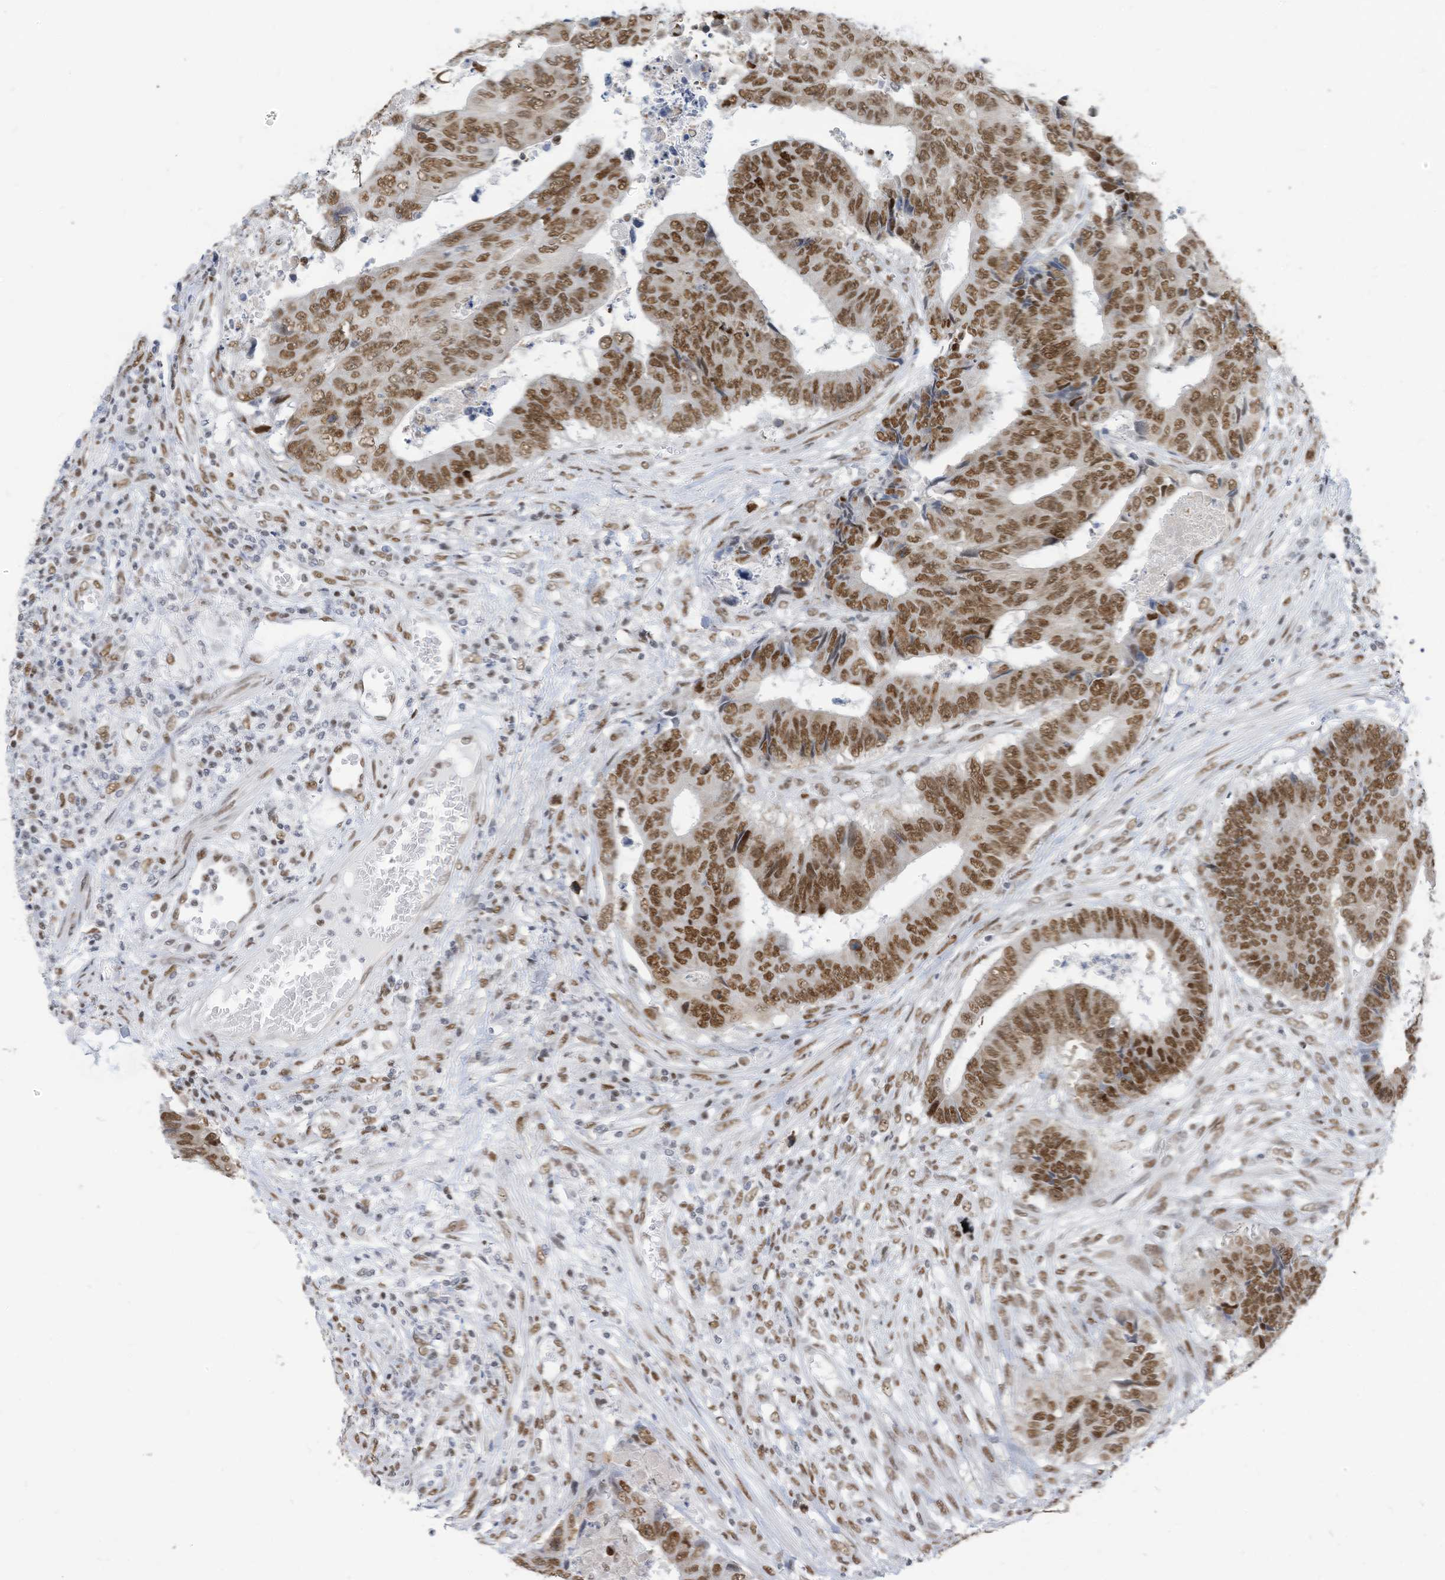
{"staining": {"intensity": "moderate", "quantity": ">75%", "location": "nuclear"}, "tissue": "colorectal cancer", "cell_type": "Tumor cells", "image_type": "cancer", "snomed": [{"axis": "morphology", "description": "Adenocarcinoma, NOS"}, {"axis": "topography", "description": "Rectum"}], "caption": "Colorectal cancer (adenocarcinoma) tissue shows moderate nuclear positivity in about >75% of tumor cells", "gene": "KHSRP", "patient": {"sex": "male", "age": 84}}